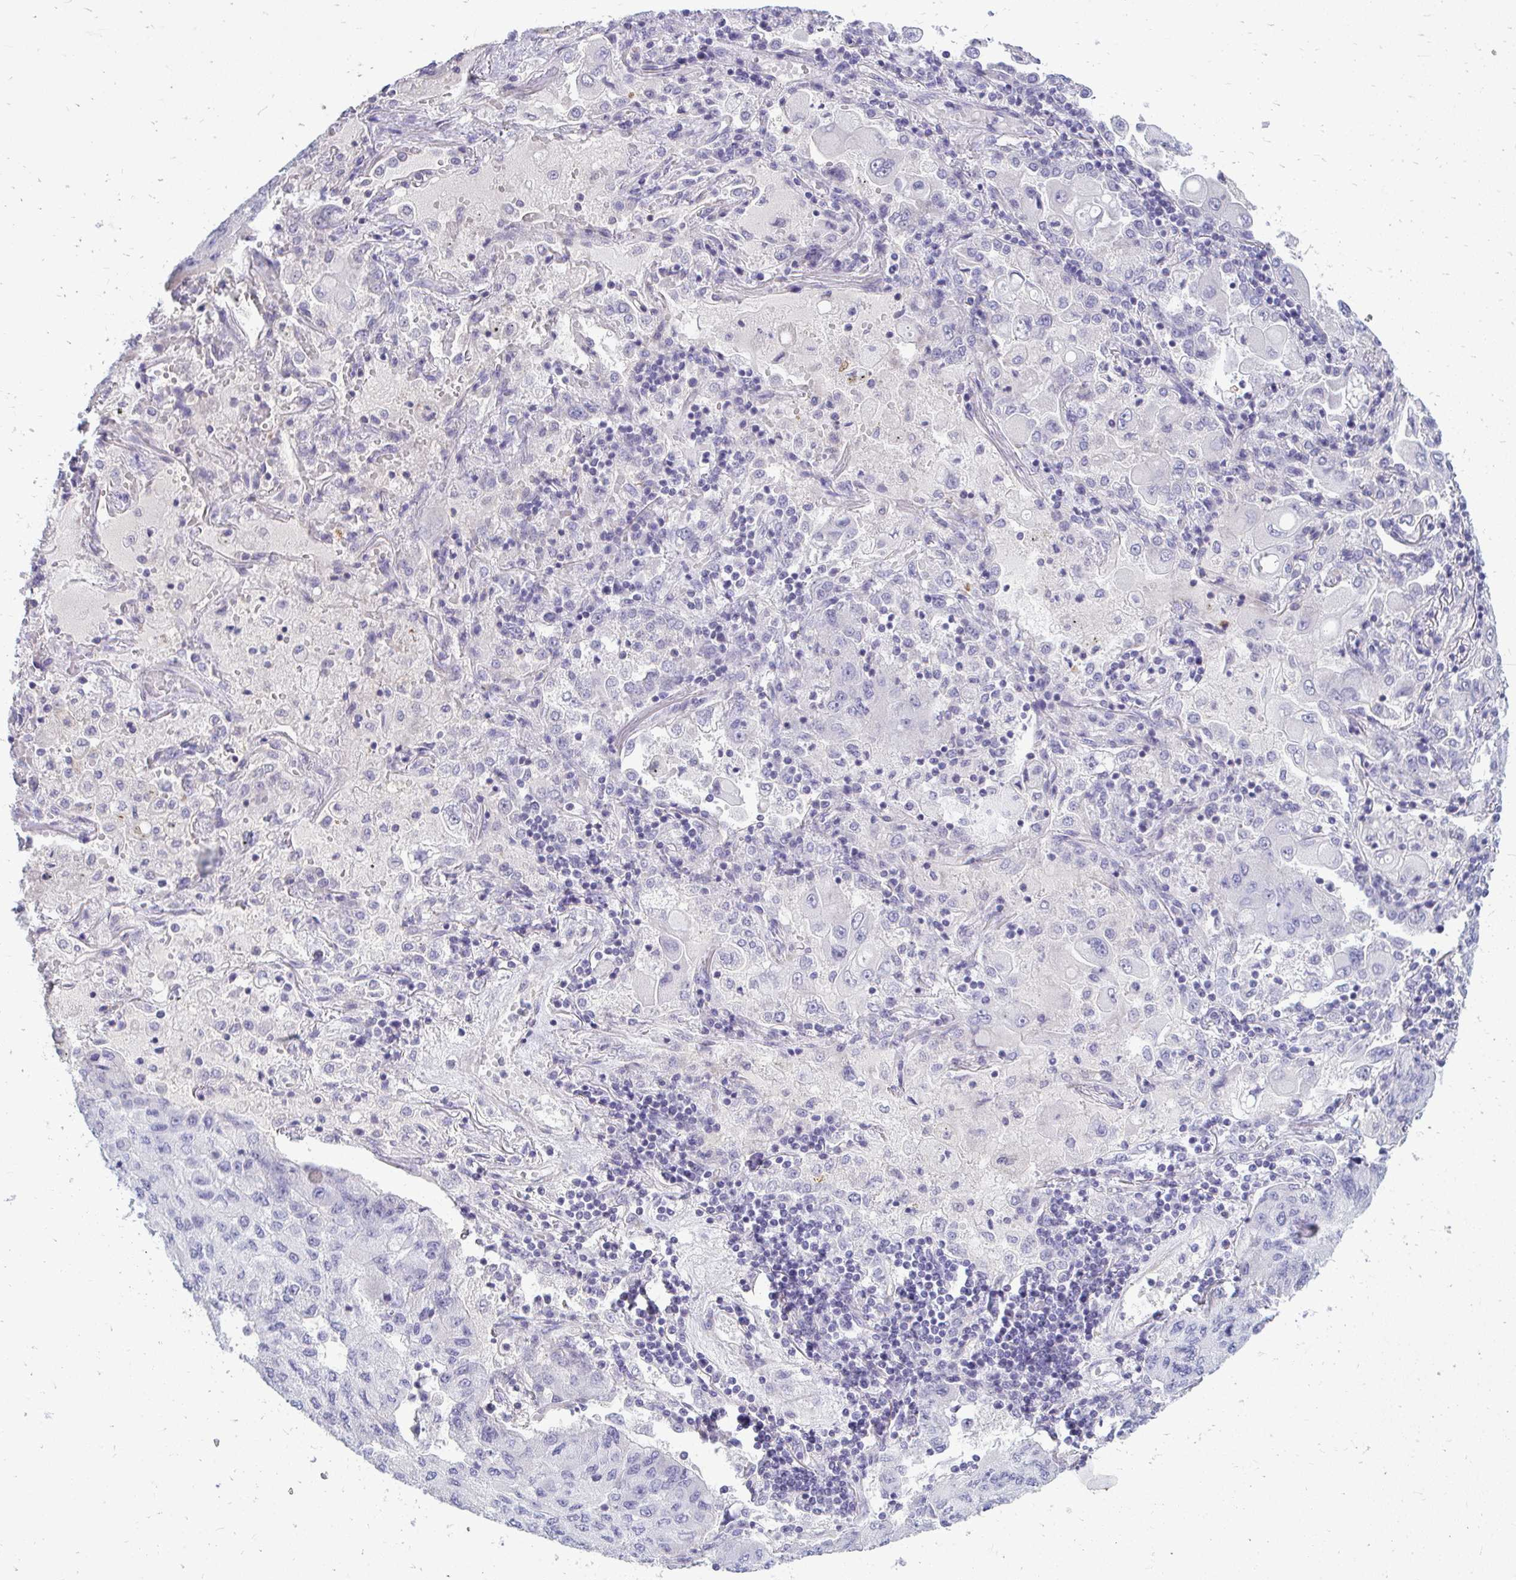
{"staining": {"intensity": "negative", "quantity": "none", "location": "none"}, "tissue": "lung cancer", "cell_type": "Tumor cells", "image_type": "cancer", "snomed": [{"axis": "morphology", "description": "Squamous cell carcinoma, NOS"}, {"axis": "topography", "description": "Lung"}], "caption": "IHC of human lung cancer (squamous cell carcinoma) demonstrates no staining in tumor cells.", "gene": "FABP3", "patient": {"sex": "male", "age": 74}}